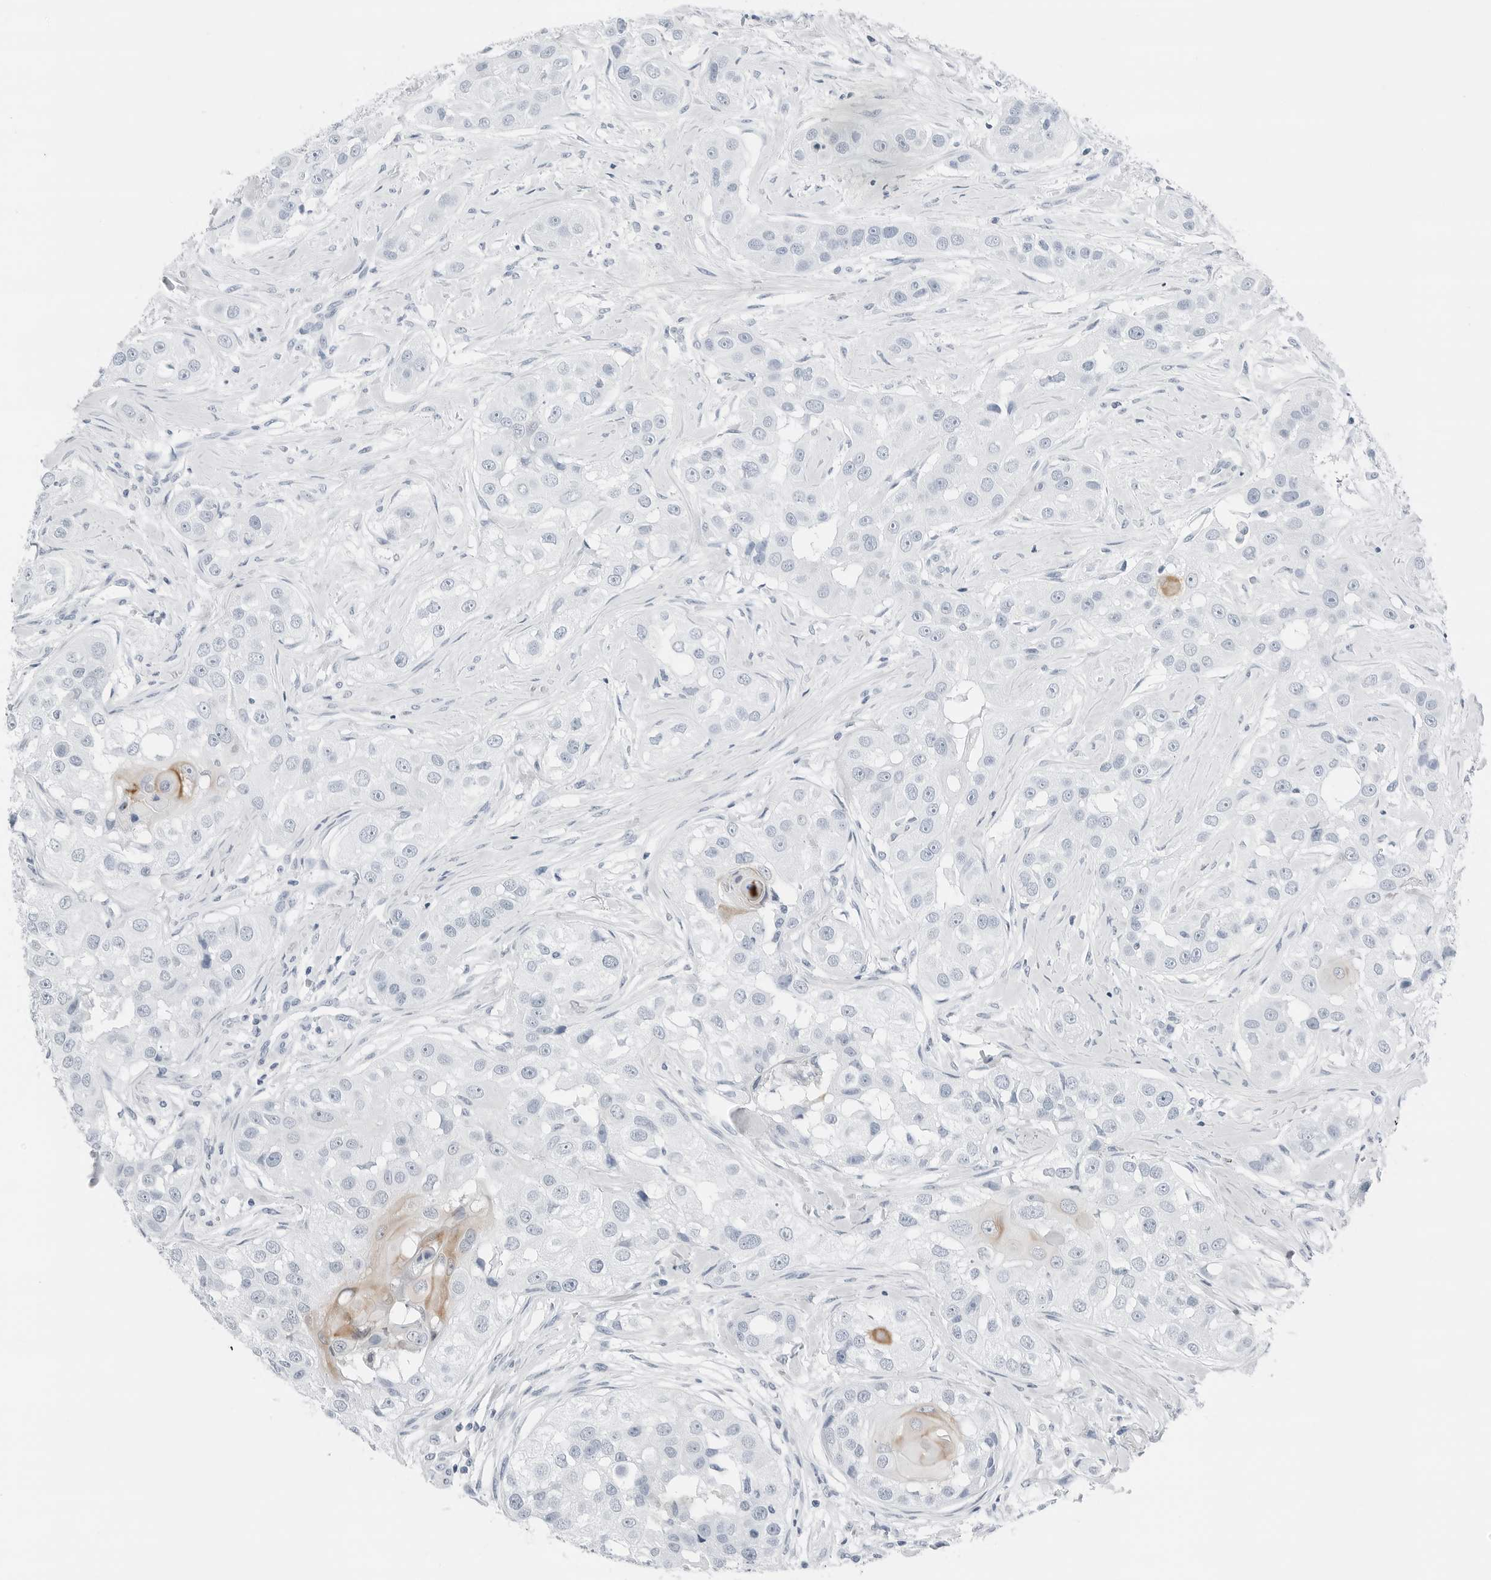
{"staining": {"intensity": "negative", "quantity": "none", "location": "none"}, "tissue": "head and neck cancer", "cell_type": "Tumor cells", "image_type": "cancer", "snomed": [{"axis": "morphology", "description": "Normal tissue, NOS"}, {"axis": "morphology", "description": "Squamous cell carcinoma, NOS"}, {"axis": "topography", "description": "Skeletal muscle"}, {"axis": "topography", "description": "Head-Neck"}], "caption": "Immunohistochemical staining of human head and neck cancer shows no significant staining in tumor cells. Nuclei are stained in blue.", "gene": "SLPI", "patient": {"sex": "male", "age": 51}}